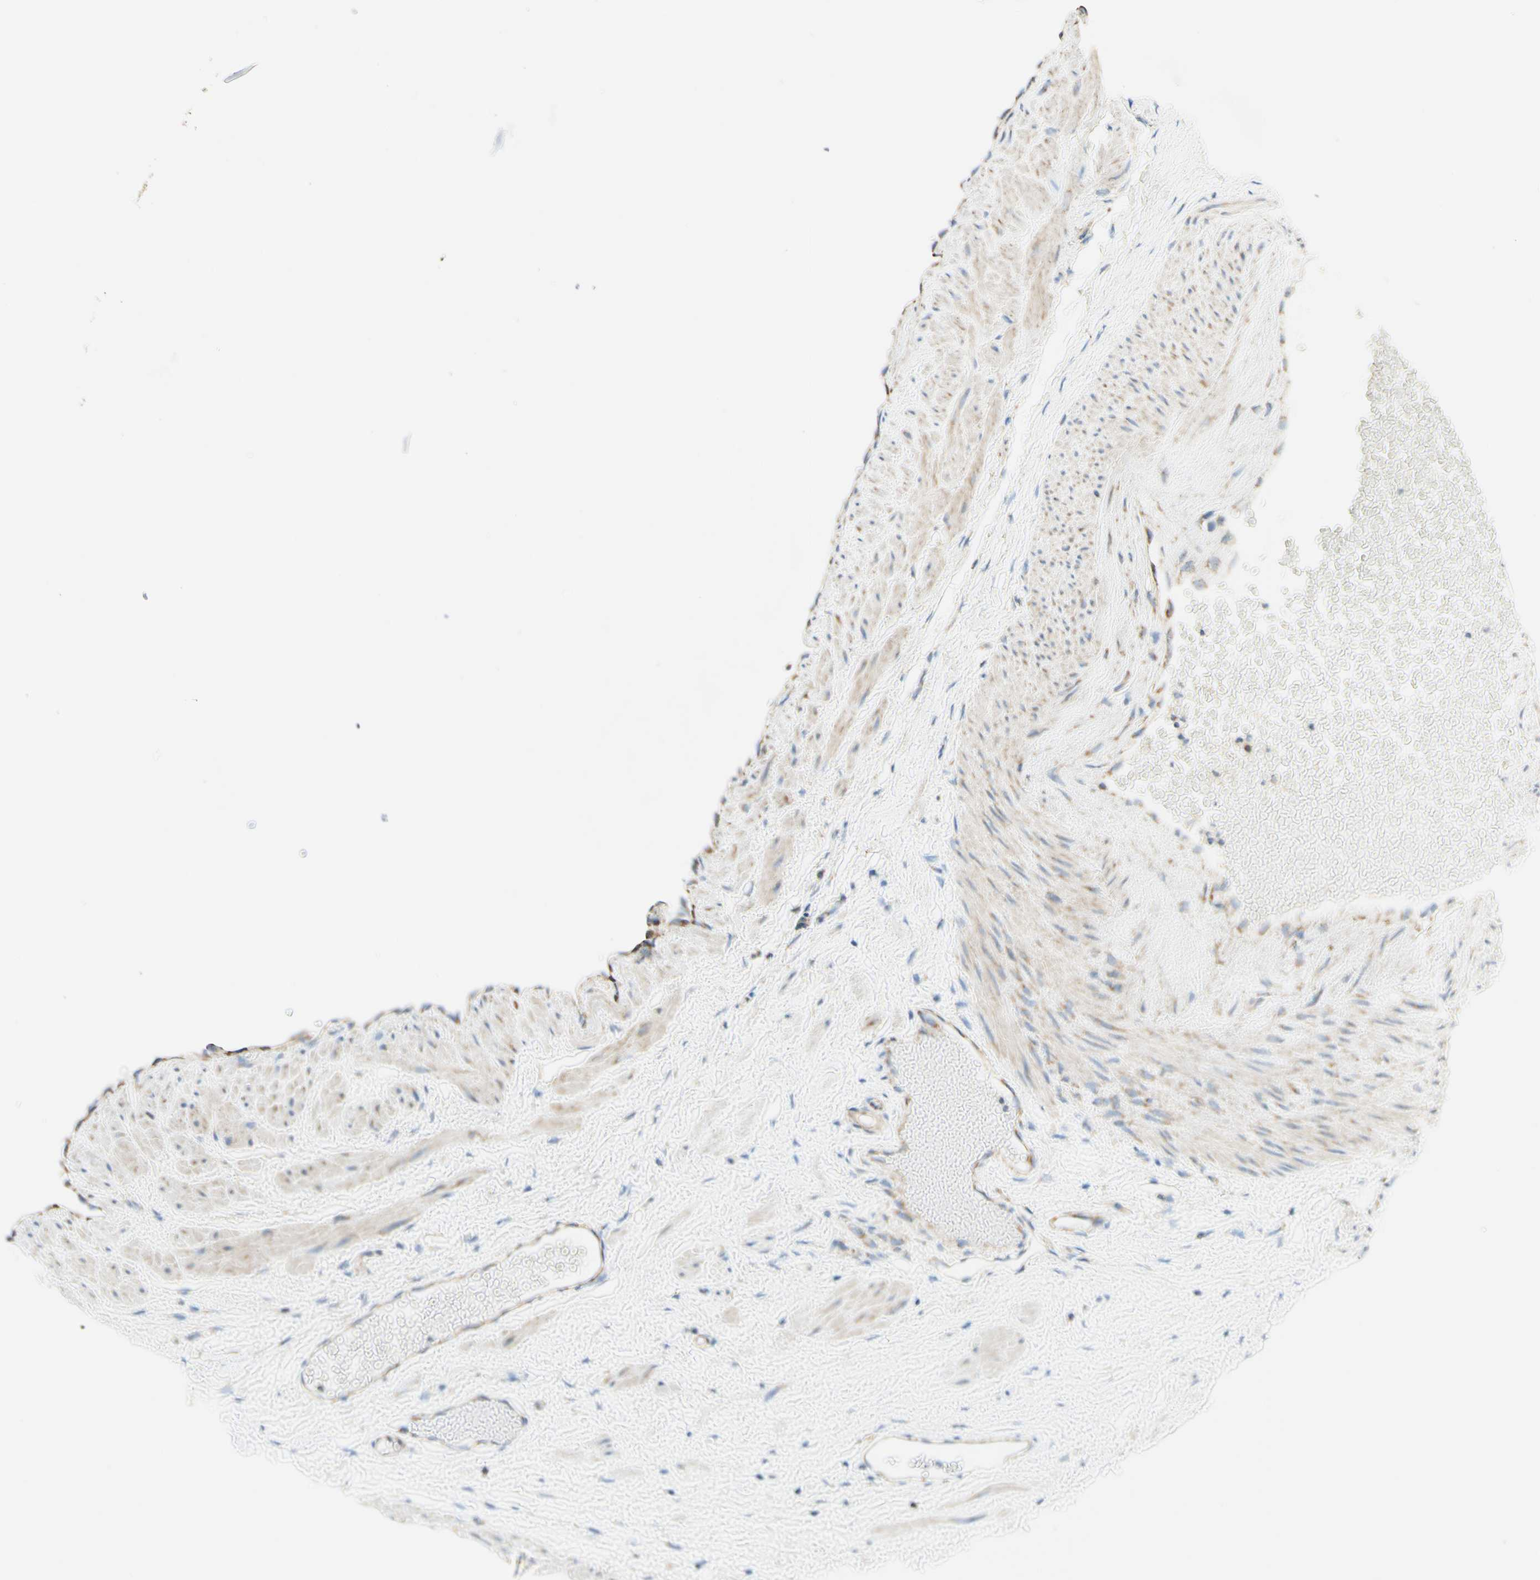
{"staining": {"intensity": "negative", "quantity": "none", "location": "none"}, "tissue": "adipose tissue", "cell_type": "Adipocytes", "image_type": "normal", "snomed": [{"axis": "morphology", "description": "Normal tissue, NOS"}, {"axis": "topography", "description": "Soft tissue"}, {"axis": "topography", "description": "Vascular tissue"}], "caption": "Histopathology image shows no protein expression in adipocytes of unremarkable adipose tissue. The staining was performed using DAB (3,3'-diaminobenzidine) to visualize the protein expression in brown, while the nuclei were stained in blue with hematoxylin (Magnification: 20x).", "gene": "ARMC10", "patient": {"sex": "female", "age": 35}}